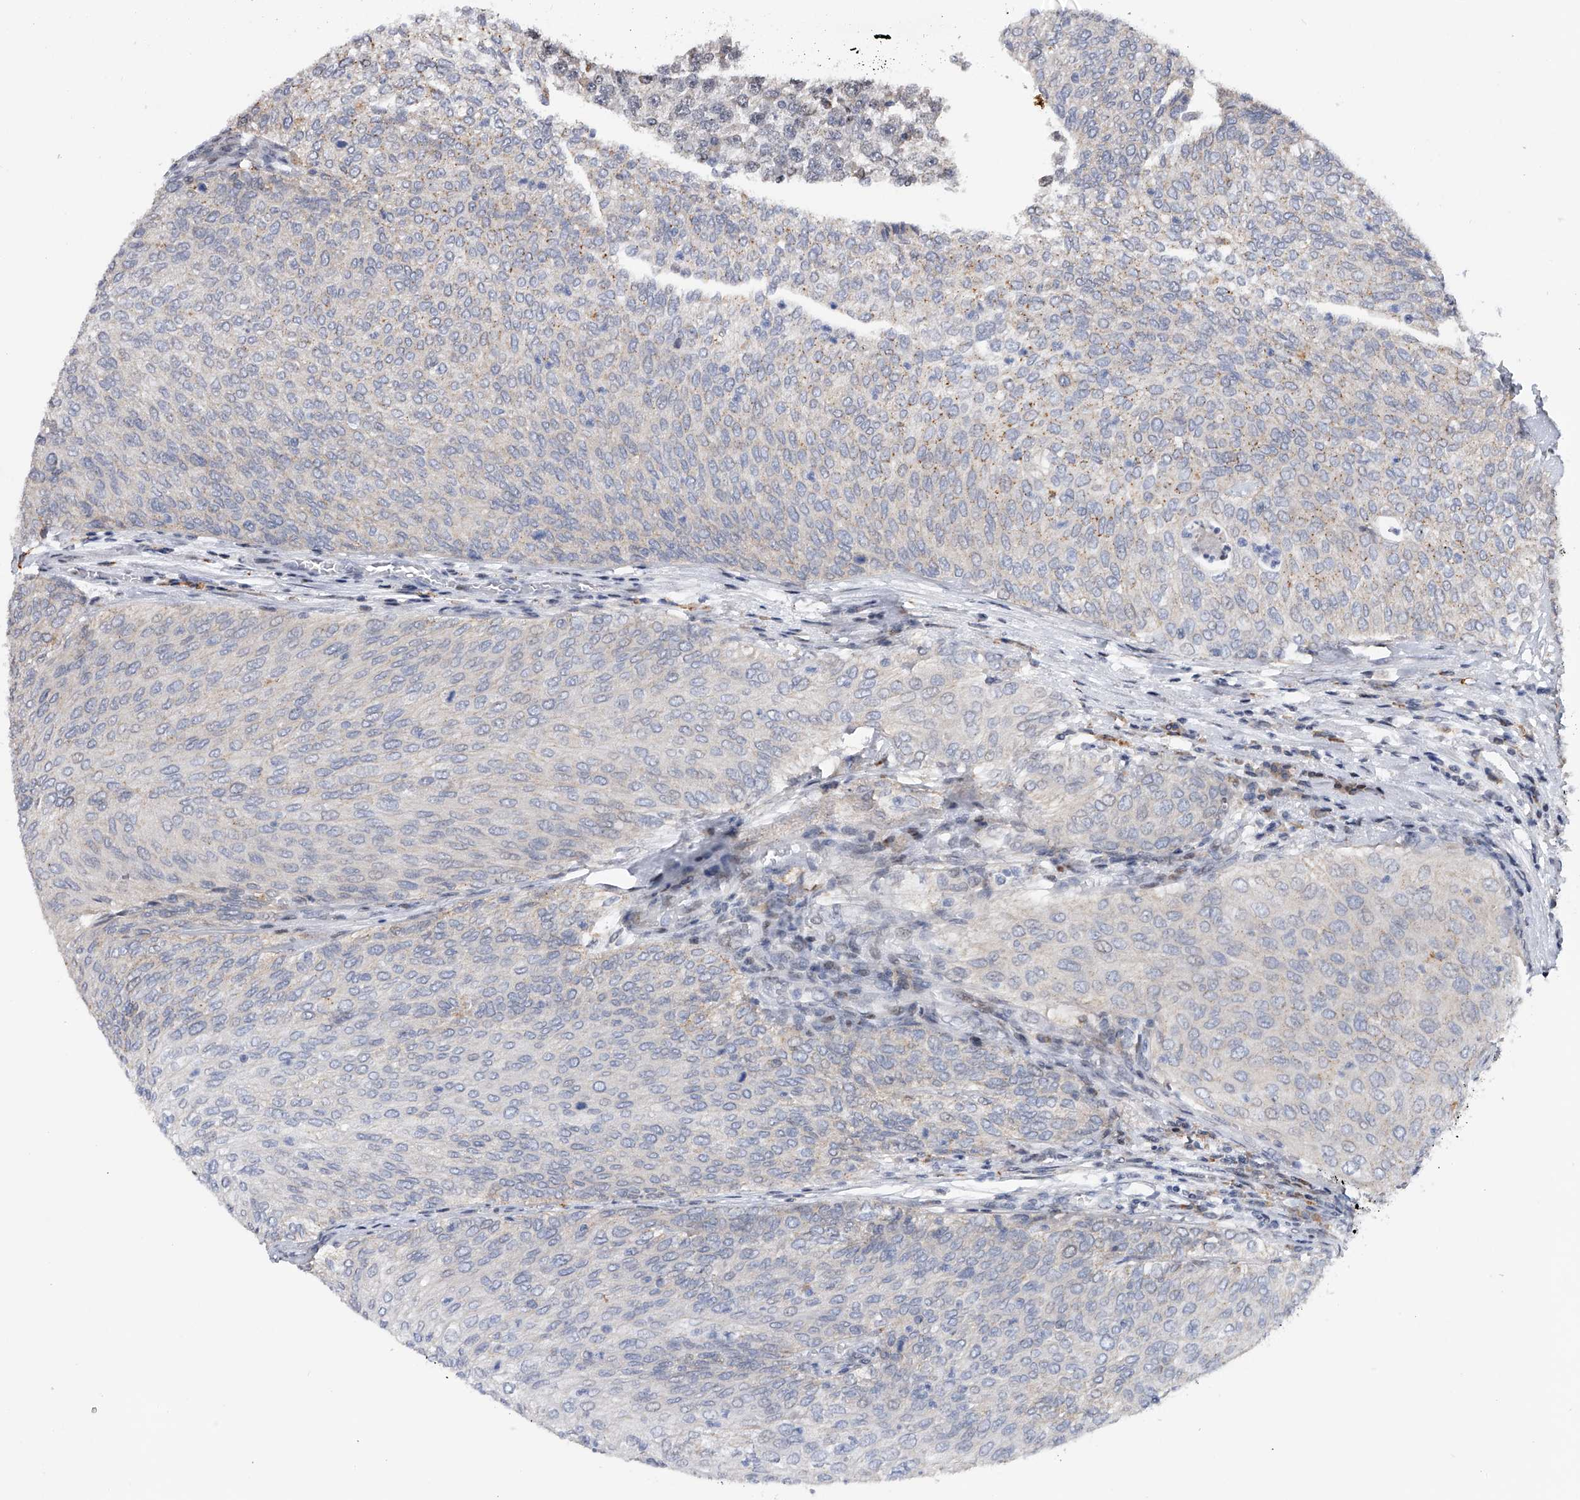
{"staining": {"intensity": "negative", "quantity": "none", "location": "none"}, "tissue": "urothelial cancer", "cell_type": "Tumor cells", "image_type": "cancer", "snomed": [{"axis": "morphology", "description": "Urothelial carcinoma, Low grade"}, {"axis": "topography", "description": "Urinary bladder"}], "caption": "Immunohistochemical staining of human urothelial cancer demonstrates no significant positivity in tumor cells.", "gene": "RWDD2A", "patient": {"sex": "female", "age": 79}}